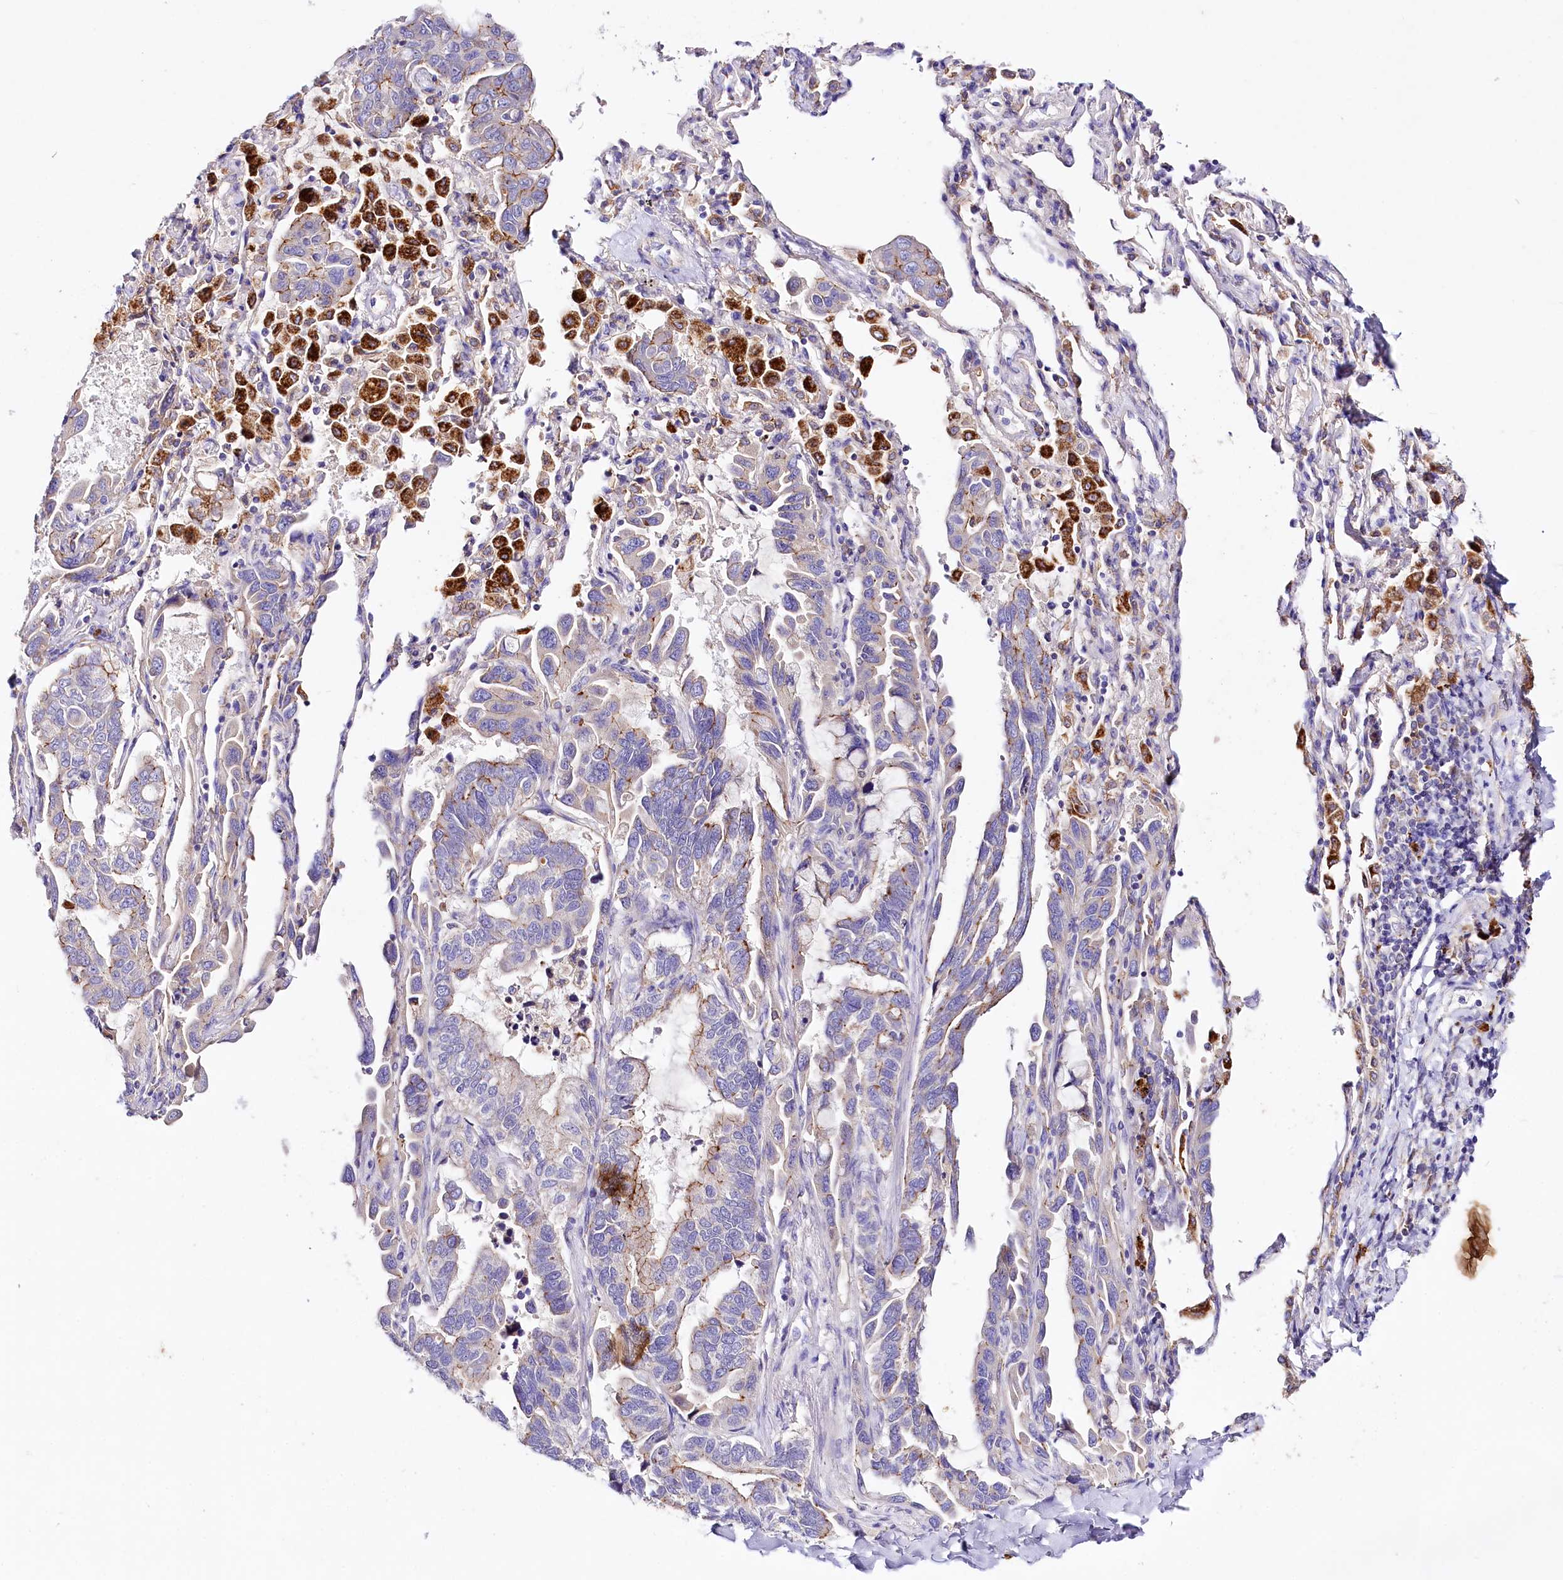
{"staining": {"intensity": "moderate", "quantity": "<25%", "location": "cytoplasmic/membranous"}, "tissue": "lung cancer", "cell_type": "Tumor cells", "image_type": "cancer", "snomed": [{"axis": "morphology", "description": "Adenocarcinoma, NOS"}, {"axis": "topography", "description": "Lung"}], "caption": "About <25% of tumor cells in human lung cancer demonstrate moderate cytoplasmic/membranous protein expression as visualized by brown immunohistochemical staining.", "gene": "SACM1L", "patient": {"sex": "male", "age": 64}}